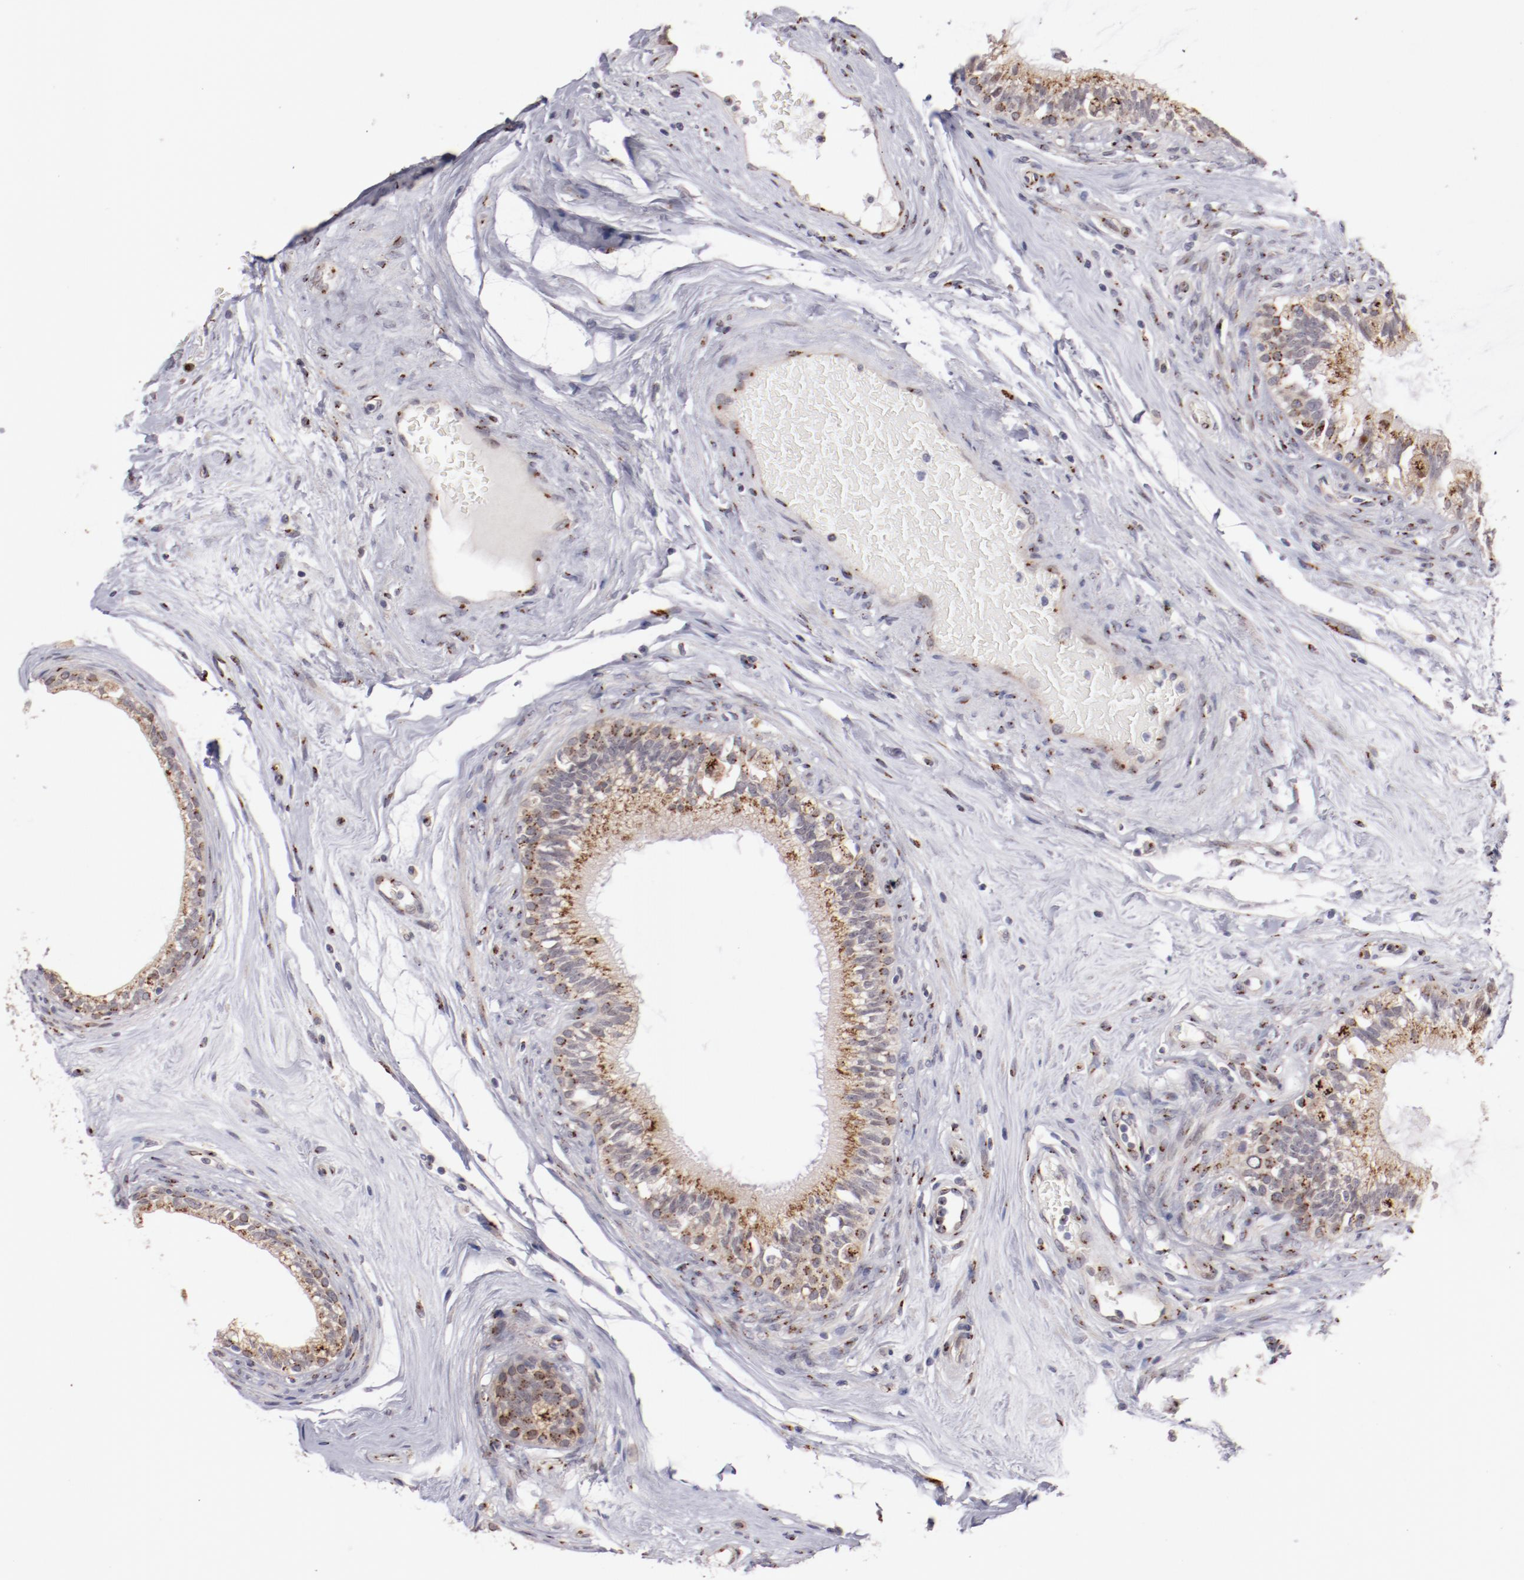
{"staining": {"intensity": "strong", "quantity": ">75%", "location": "cytoplasmic/membranous"}, "tissue": "epididymis", "cell_type": "Glandular cells", "image_type": "normal", "snomed": [{"axis": "morphology", "description": "Normal tissue, NOS"}, {"axis": "morphology", "description": "Inflammation, NOS"}, {"axis": "topography", "description": "Epididymis"}], "caption": "Immunohistochemical staining of benign human epididymis displays high levels of strong cytoplasmic/membranous positivity in approximately >75% of glandular cells. The staining was performed using DAB (3,3'-diaminobenzidine), with brown indicating positive protein expression. Nuclei are stained blue with hematoxylin.", "gene": "GOLIM4", "patient": {"sex": "male", "age": 84}}